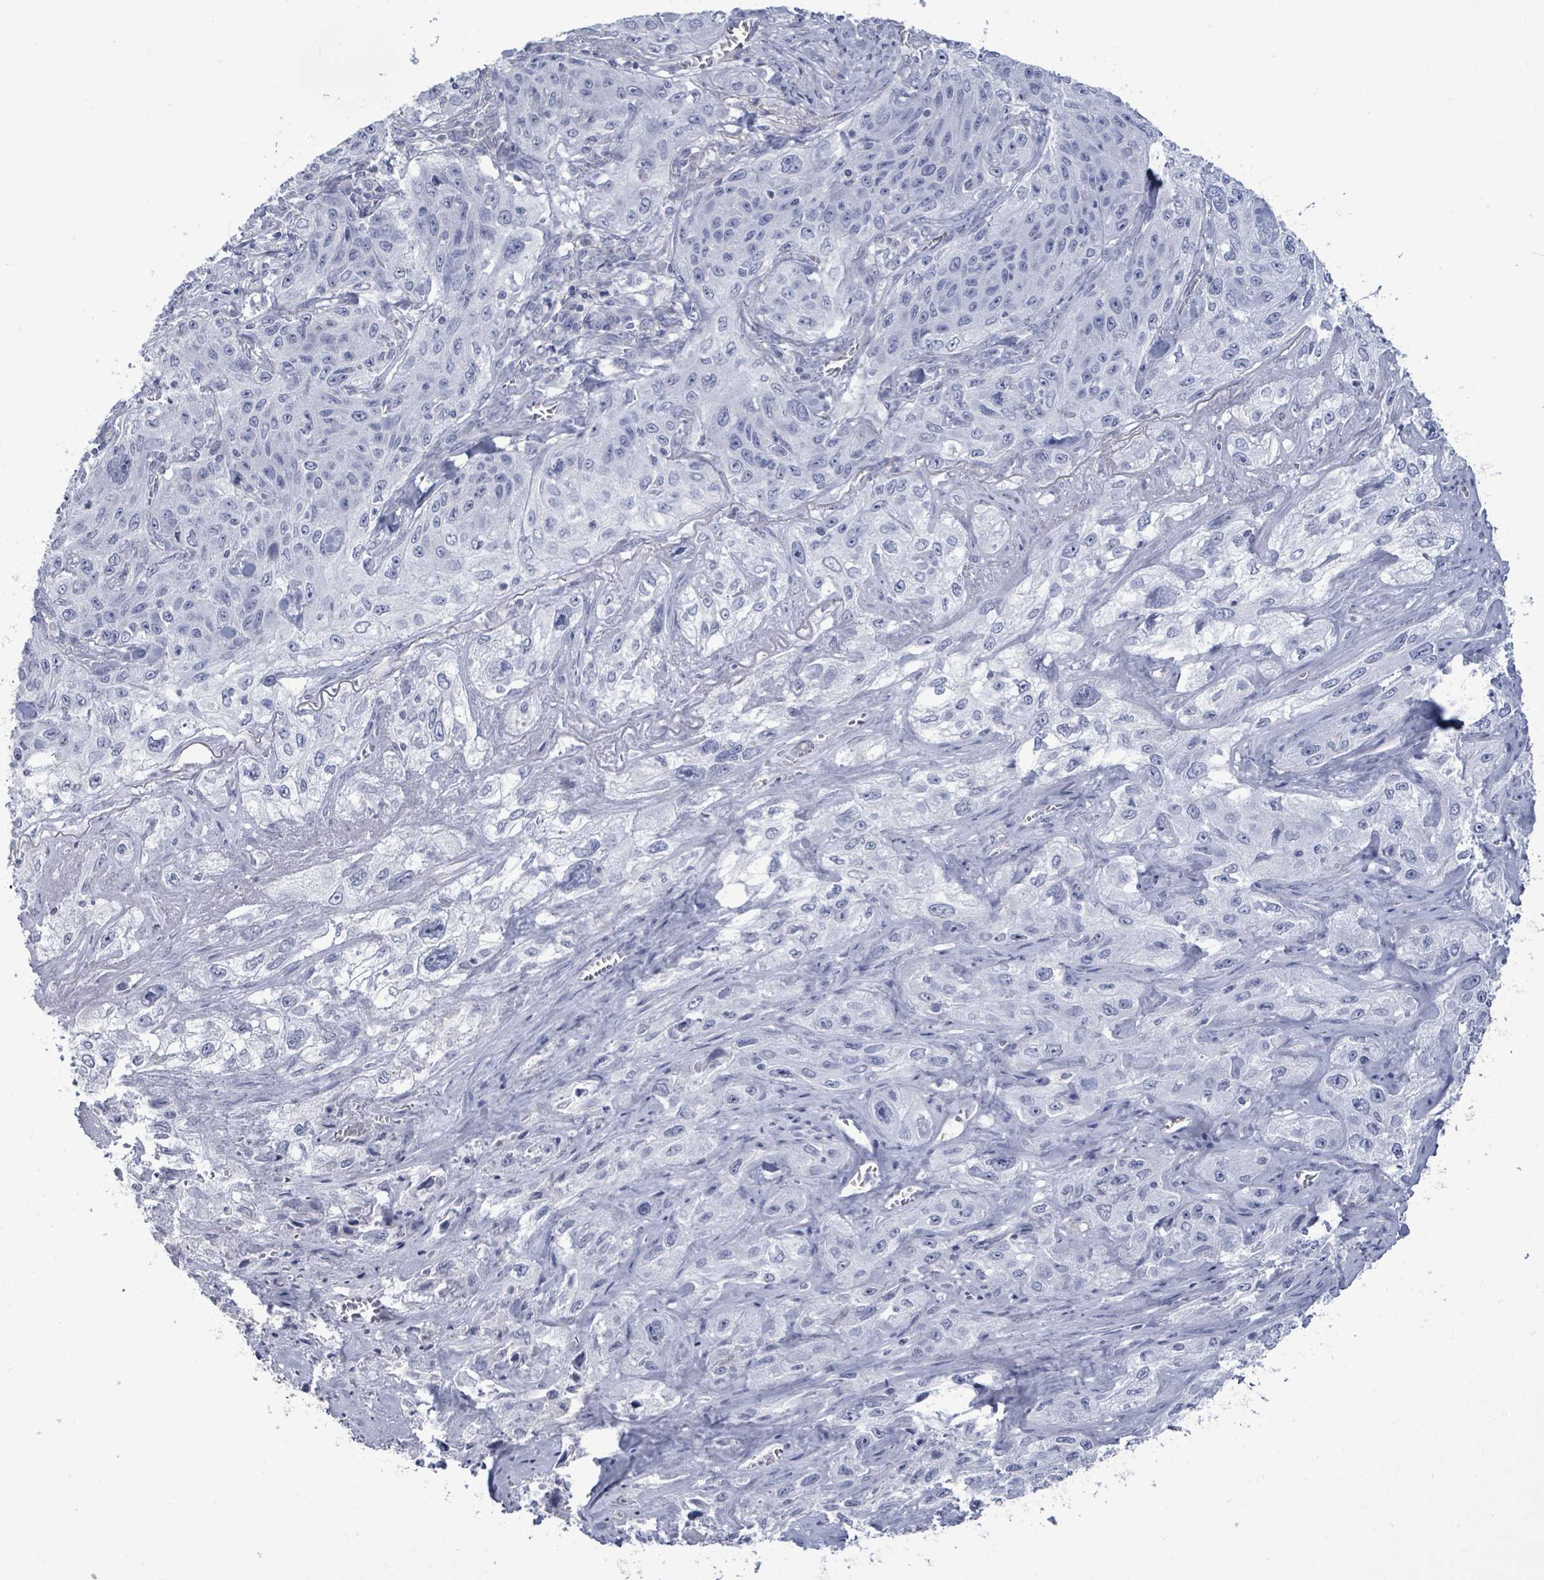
{"staining": {"intensity": "negative", "quantity": "none", "location": "none"}, "tissue": "lung cancer", "cell_type": "Tumor cells", "image_type": "cancer", "snomed": [{"axis": "morphology", "description": "Squamous cell carcinoma, NOS"}, {"axis": "topography", "description": "Lung"}], "caption": "Immunohistochemical staining of lung cancer (squamous cell carcinoma) demonstrates no significant staining in tumor cells.", "gene": "CT45A5", "patient": {"sex": "female", "age": 69}}